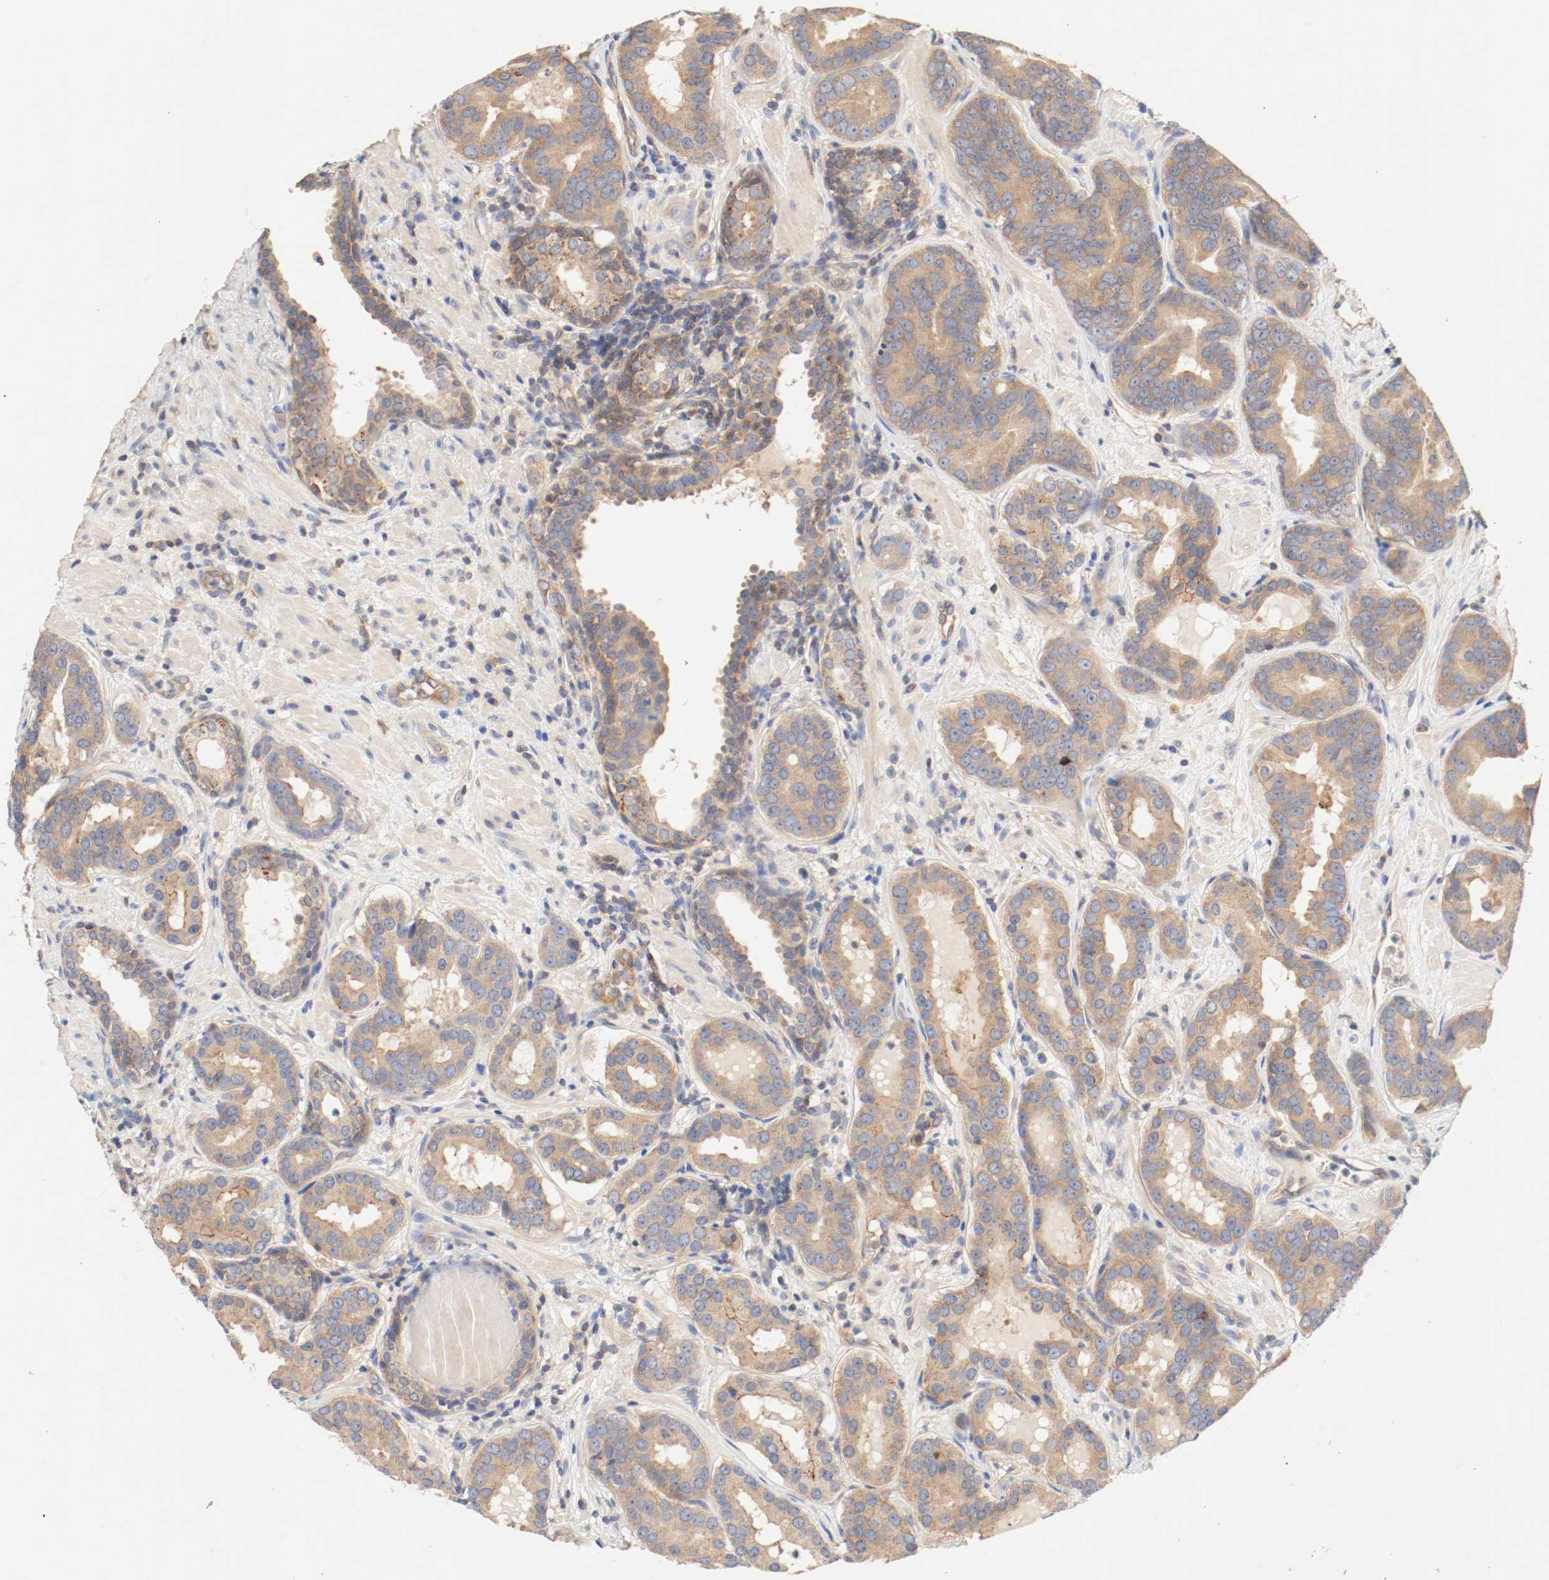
{"staining": {"intensity": "moderate", "quantity": ">75%", "location": "cytoplasmic/membranous"}, "tissue": "prostate cancer", "cell_type": "Tumor cells", "image_type": "cancer", "snomed": [{"axis": "morphology", "description": "Adenocarcinoma, Low grade"}, {"axis": "topography", "description": "Prostate"}], "caption": "Immunohistochemistry photomicrograph of human prostate adenocarcinoma (low-grade) stained for a protein (brown), which displays medium levels of moderate cytoplasmic/membranous positivity in about >75% of tumor cells.", "gene": "GIT1", "patient": {"sex": "male", "age": 59}}